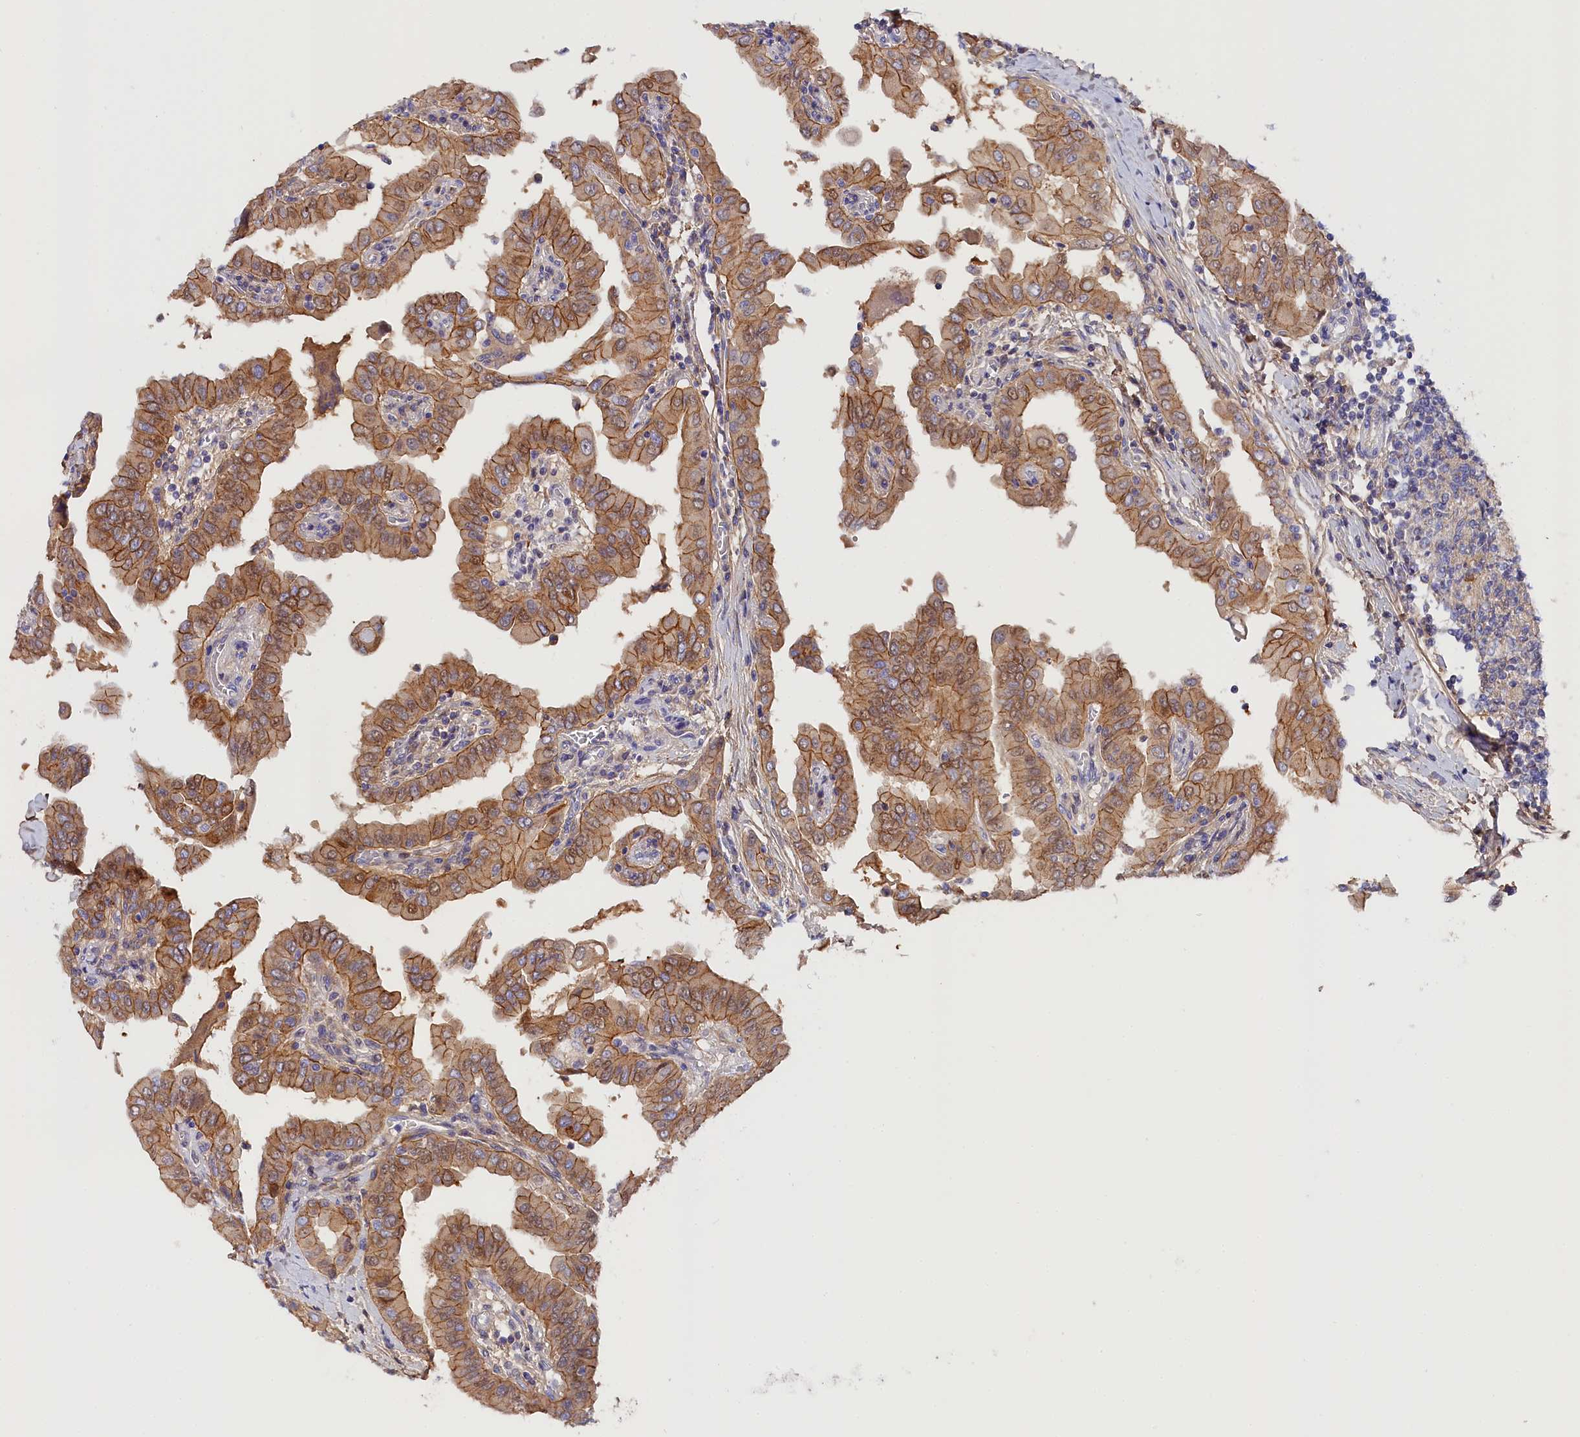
{"staining": {"intensity": "moderate", "quantity": ">75%", "location": "cytoplasmic/membranous"}, "tissue": "thyroid cancer", "cell_type": "Tumor cells", "image_type": "cancer", "snomed": [{"axis": "morphology", "description": "Papillary adenocarcinoma, NOS"}, {"axis": "topography", "description": "Thyroid gland"}], "caption": "Protein analysis of thyroid cancer (papillary adenocarcinoma) tissue exhibits moderate cytoplasmic/membranous expression in about >75% of tumor cells.", "gene": "KATNB1", "patient": {"sex": "male", "age": 33}}